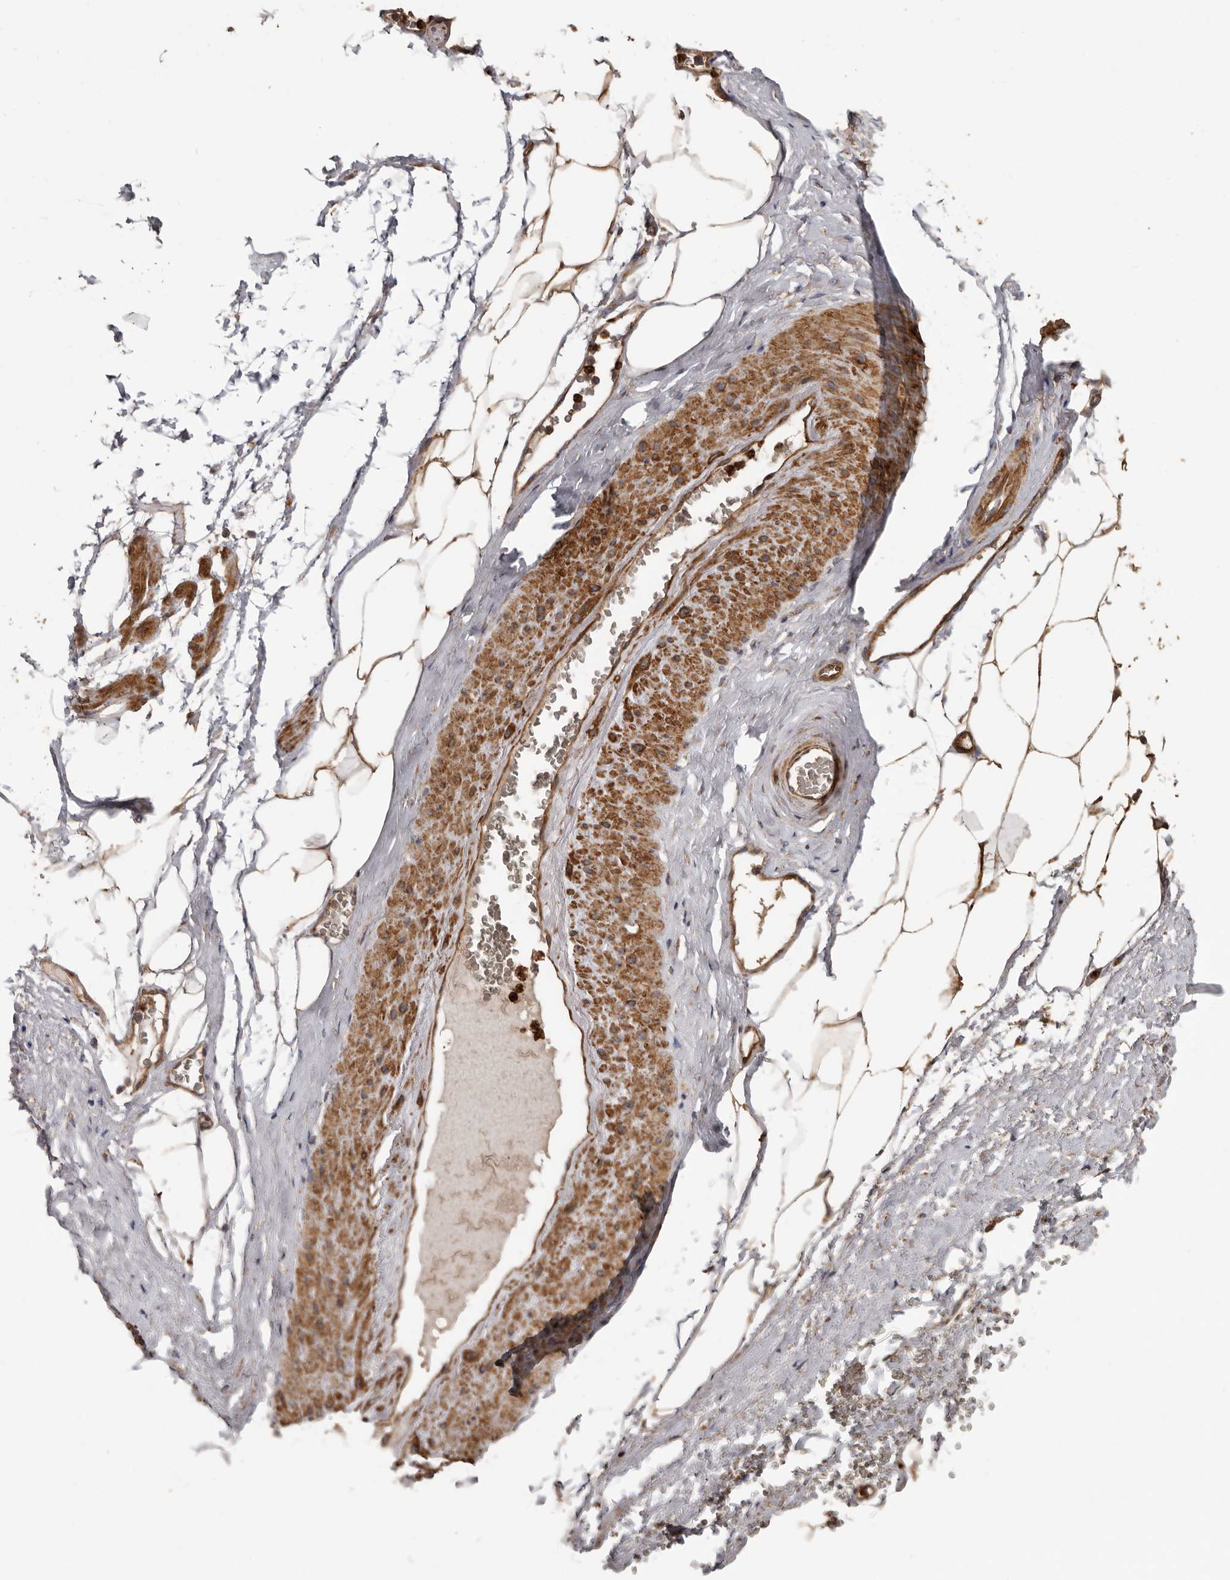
{"staining": {"intensity": "moderate", "quantity": ">75%", "location": "cytoplasmic/membranous"}, "tissue": "adipose tissue", "cell_type": "Adipocytes", "image_type": "normal", "snomed": [{"axis": "morphology", "description": "Normal tissue, NOS"}, {"axis": "morphology", "description": "Adenocarcinoma, Low grade"}, {"axis": "topography", "description": "Prostate"}, {"axis": "topography", "description": "Peripheral nerve tissue"}], "caption": "Normal adipose tissue was stained to show a protein in brown. There is medium levels of moderate cytoplasmic/membranous staining in approximately >75% of adipocytes.", "gene": "ARHGEF5", "patient": {"sex": "male", "age": 63}}